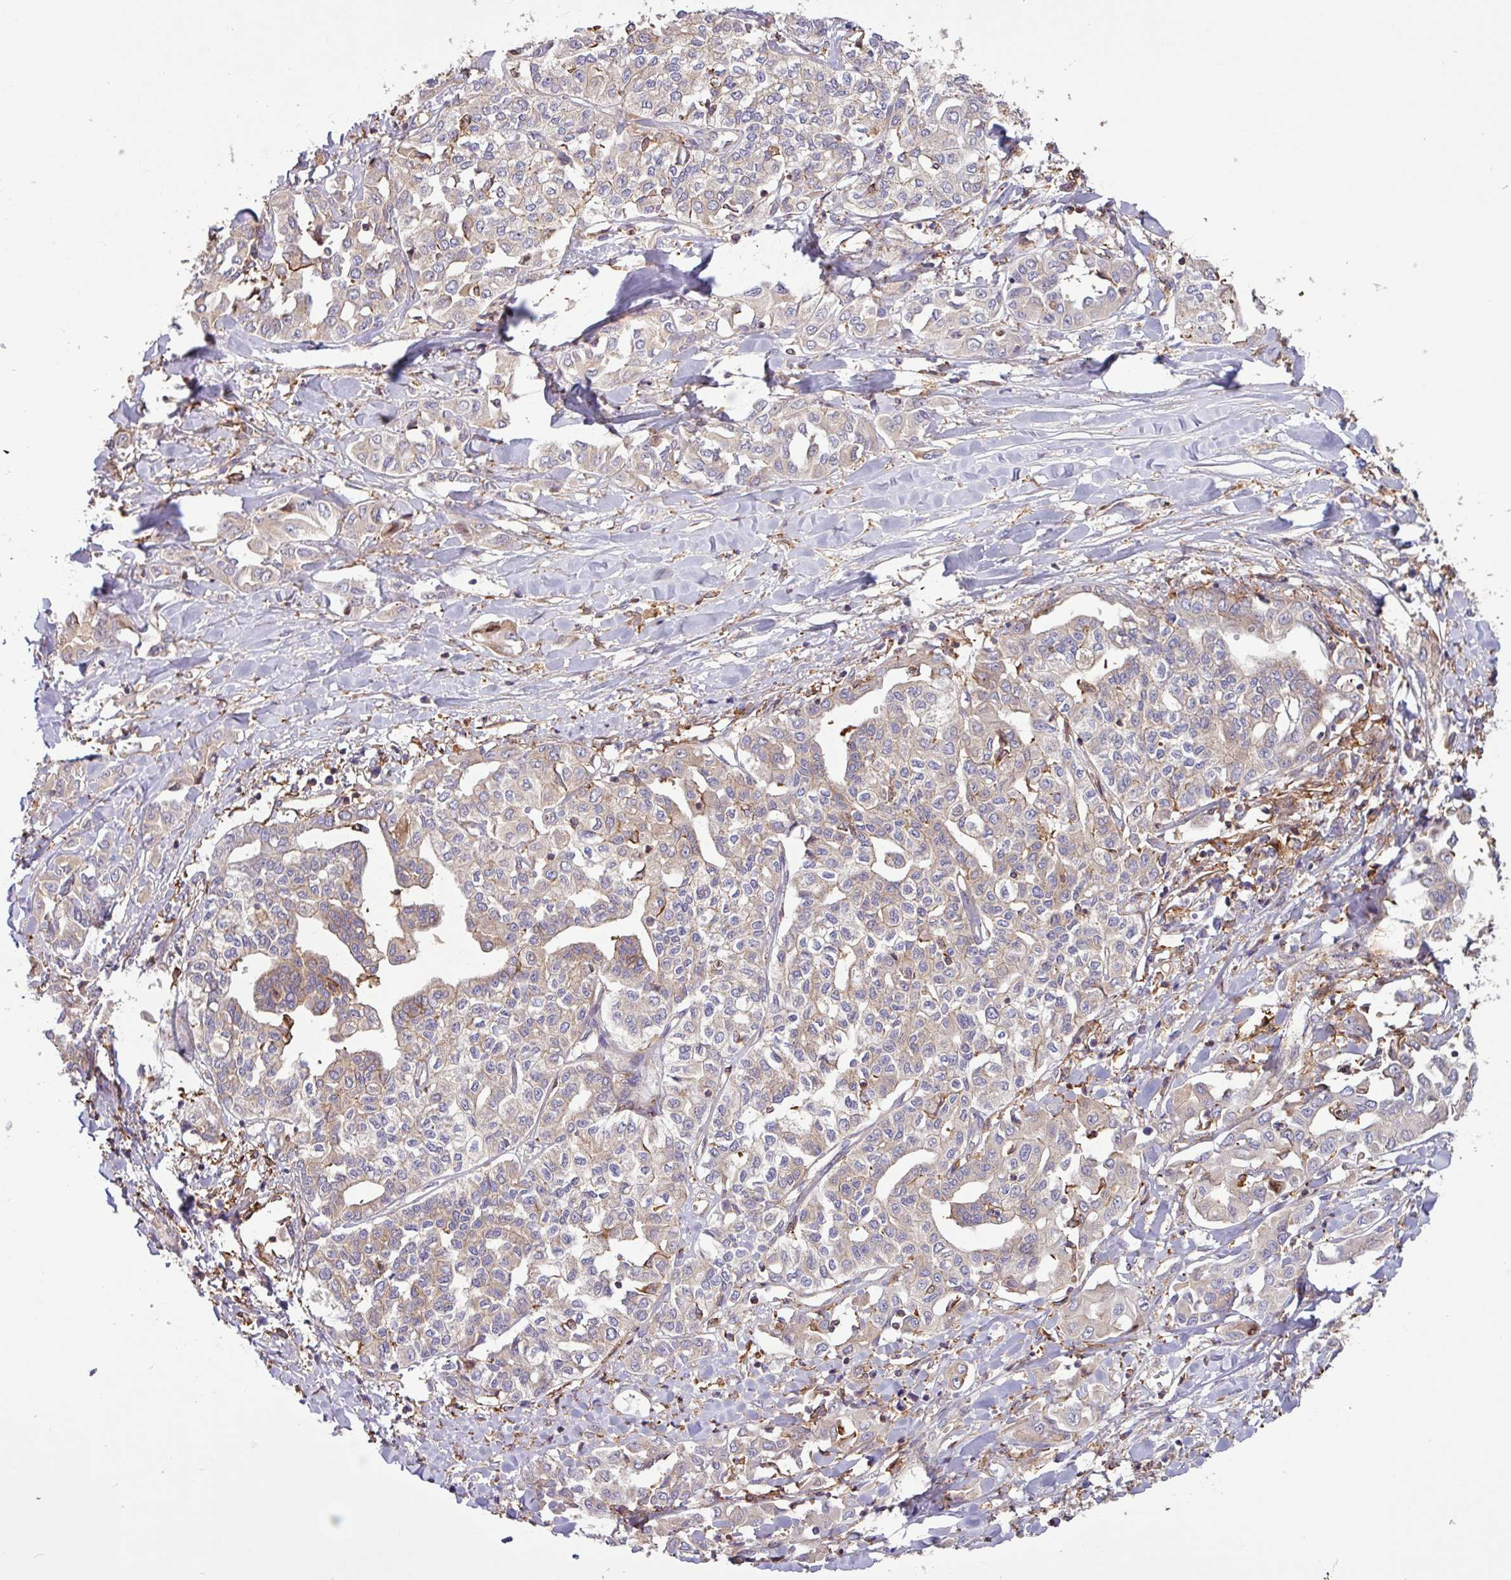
{"staining": {"intensity": "weak", "quantity": "<25%", "location": "cytoplasmic/membranous"}, "tissue": "liver cancer", "cell_type": "Tumor cells", "image_type": "cancer", "snomed": [{"axis": "morphology", "description": "Cholangiocarcinoma"}, {"axis": "topography", "description": "Liver"}], "caption": "Tumor cells are negative for protein expression in human liver cancer (cholangiocarcinoma).", "gene": "ACTR3", "patient": {"sex": "female", "age": 77}}